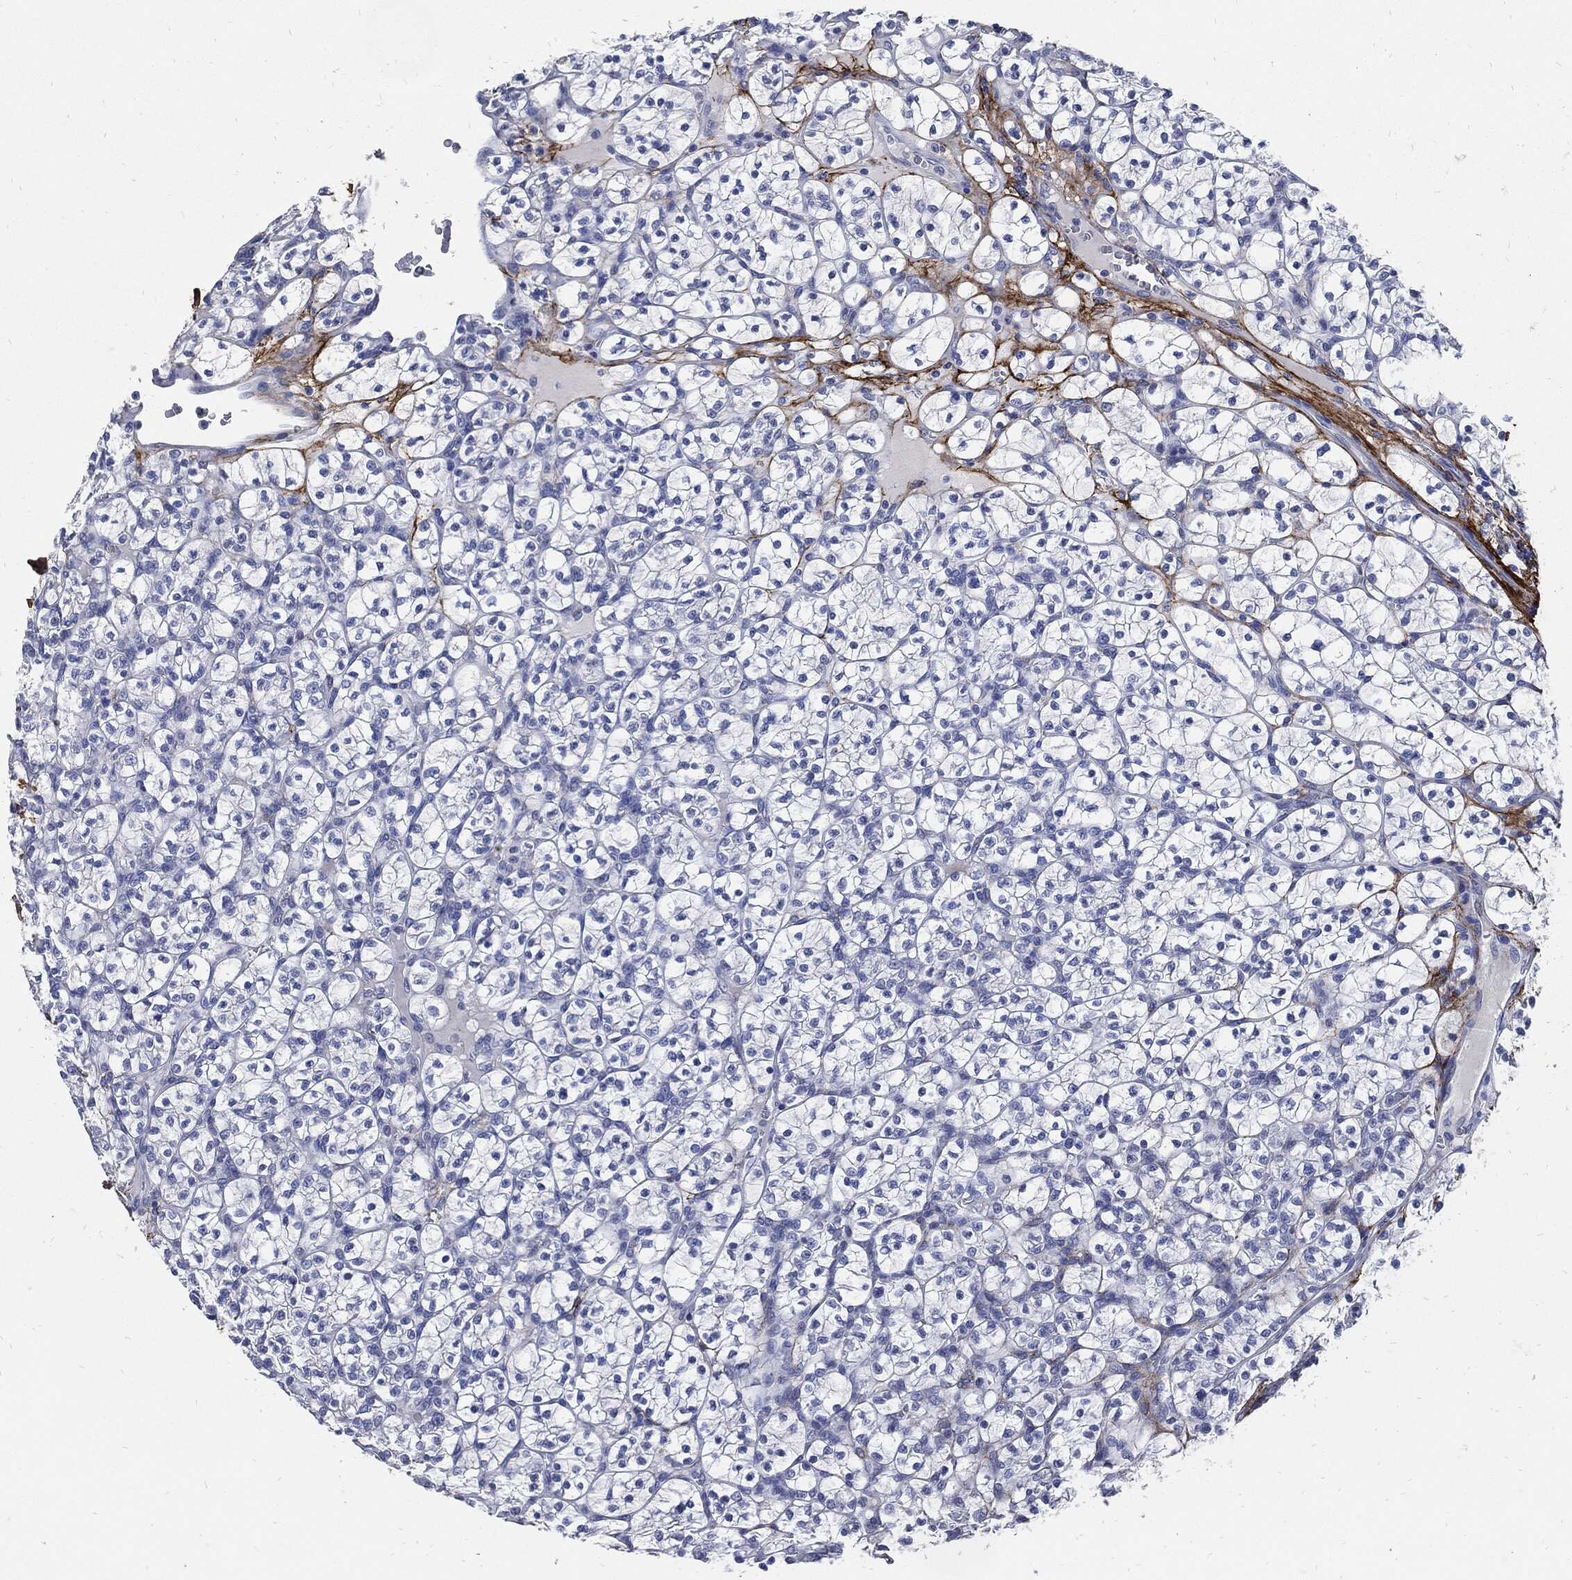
{"staining": {"intensity": "negative", "quantity": "none", "location": "none"}, "tissue": "renal cancer", "cell_type": "Tumor cells", "image_type": "cancer", "snomed": [{"axis": "morphology", "description": "Adenocarcinoma, NOS"}, {"axis": "topography", "description": "Kidney"}], "caption": "There is no significant staining in tumor cells of renal cancer.", "gene": "FBN1", "patient": {"sex": "female", "age": 89}}